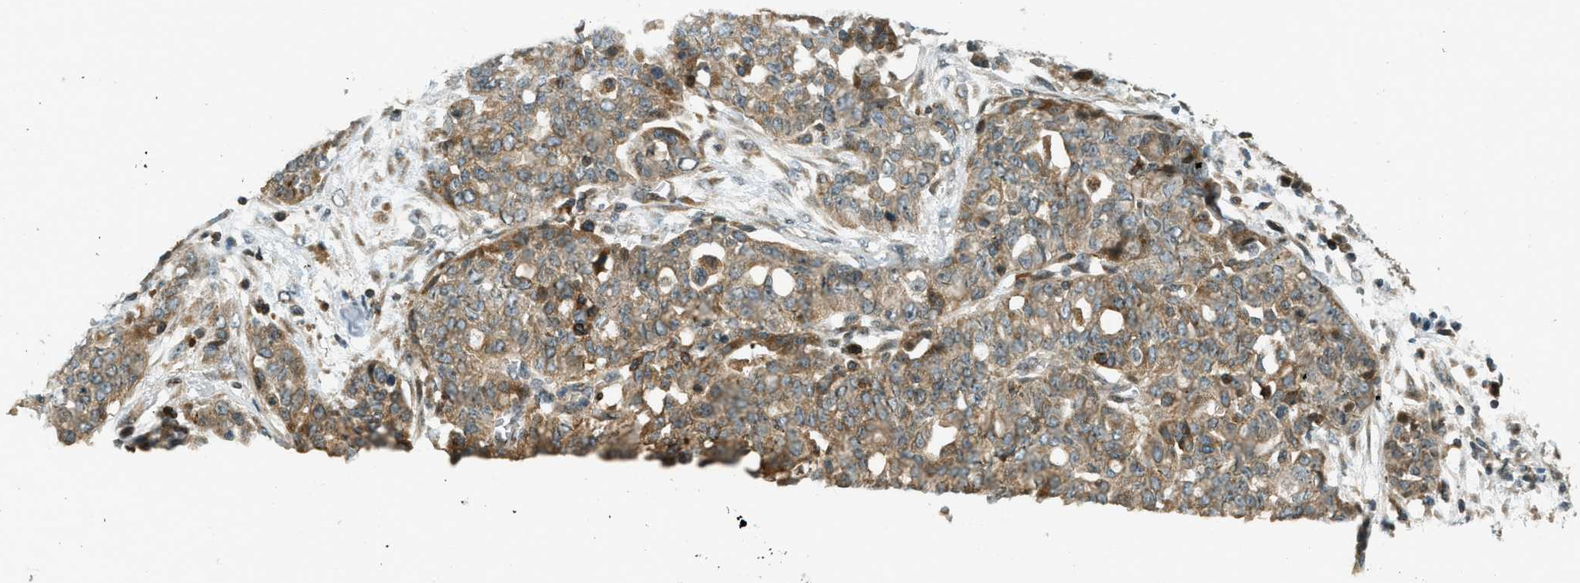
{"staining": {"intensity": "moderate", "quantity": ">75%", "location": "cytoplasmic/membranous"}, "tissue": "ovarian cancer", "cell_type": "Tumor cells", "image_type": "cancer", "snomed": [{"axis": "morphology", "description": "Cystadenocarcinoma, serous, NOS"}, {"axis": "topography", "description": "Soft tissue"}, {"axis": "topography", "description": "Ovary"}], "caption": "Tumor cells demonstrate moderate cytoplasmic/membranous staining in approximately >75% of cells in ovarian serous cystadenocarcinoma. Ihc stains the protein of interest in brown and the nuclei are stained blue.", "gene": "PTPN23", "patient": {"sex": "female", "age": 57}}